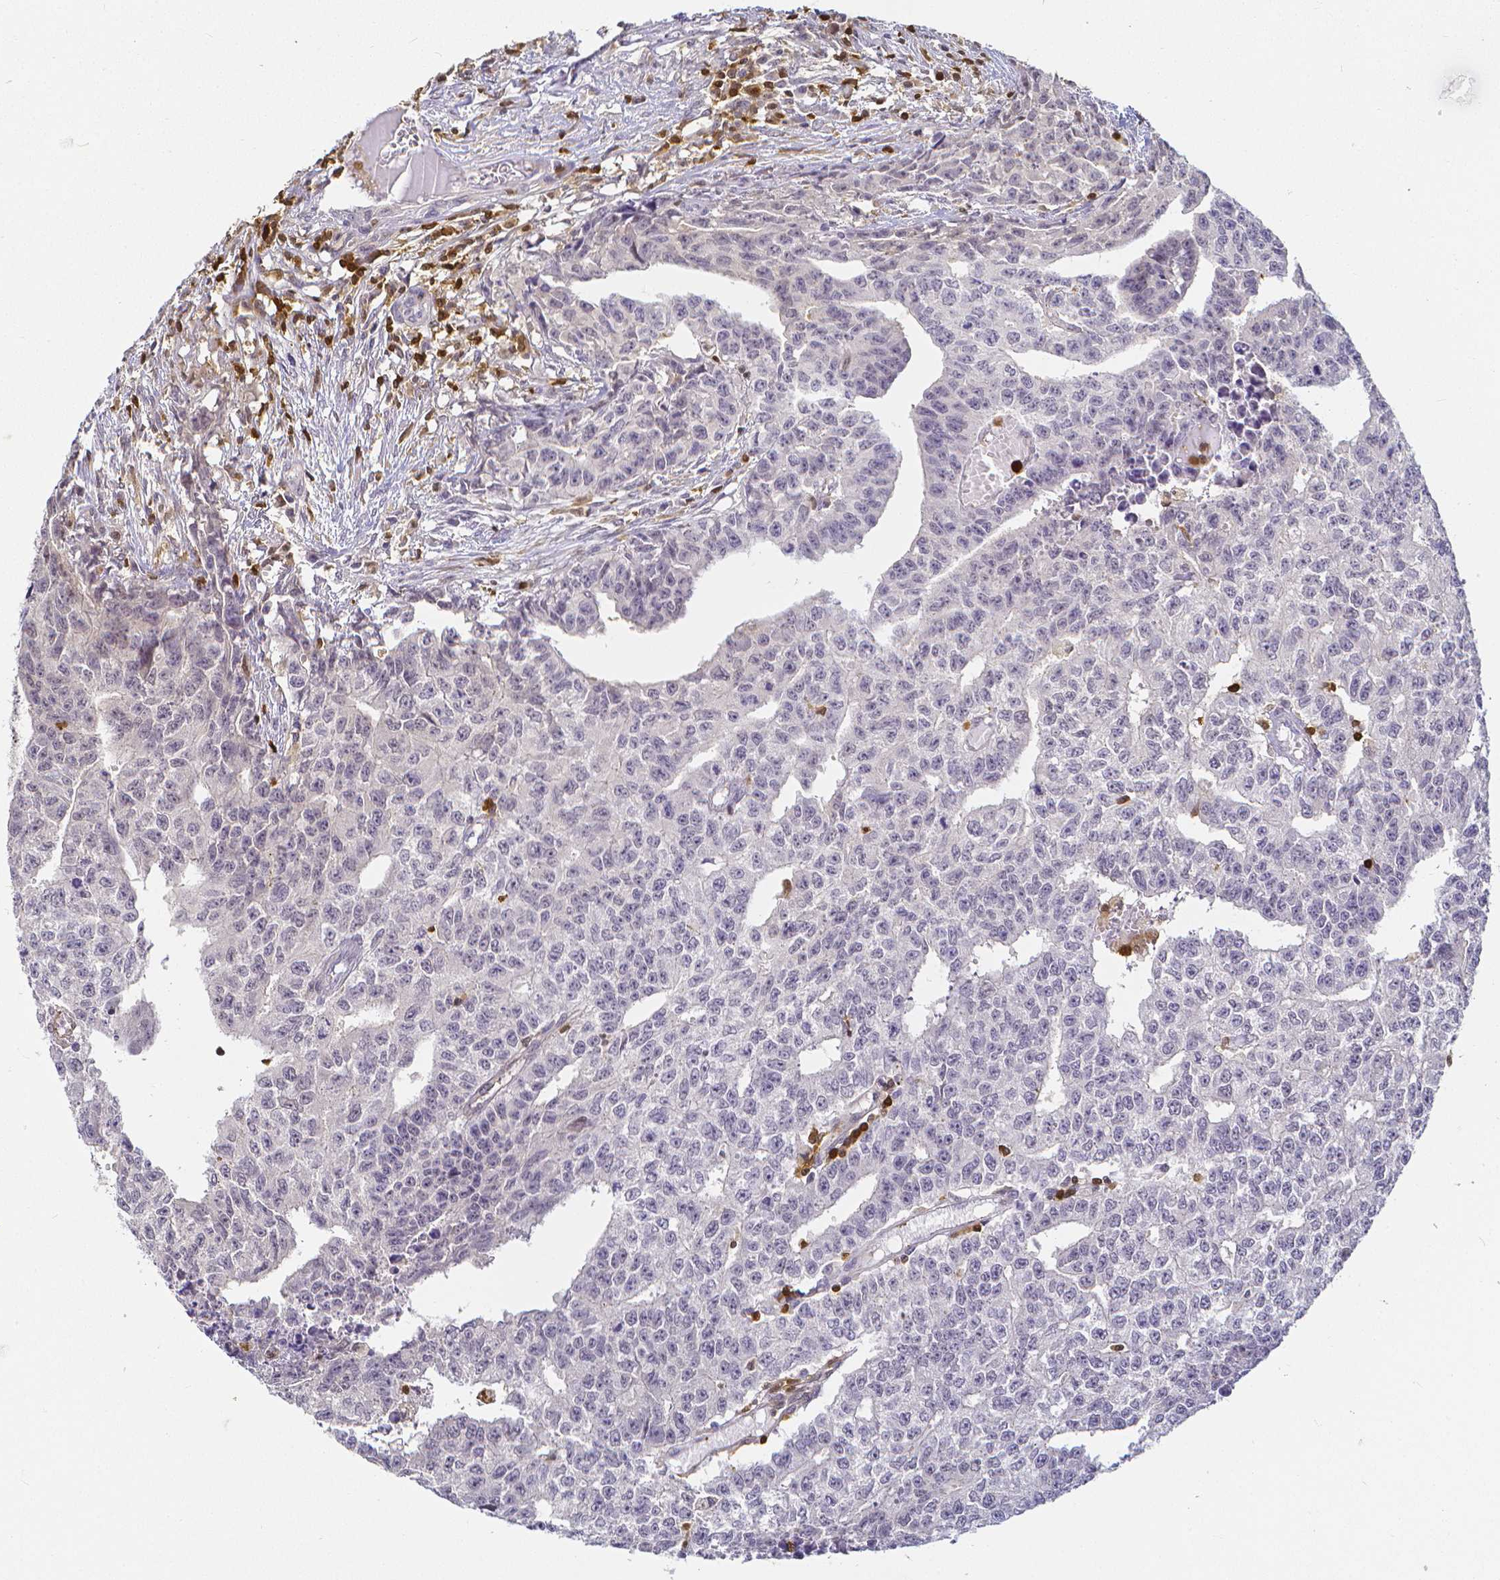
{"staining": {"intensity": "negative", "quantity": "none", "location": "none"}, "tissue": "testis cancer", "cell_type": "Tumor cells", "image_type": "cancer", "snomed": [{"axis": "morphology", "description": "Carcinoma, Embryonal, NOS"}, {"axis": "morphology", "description": "Teratoma, malignant, NOS"}, {"axis": "topography", "description": "Testis"}], "caption": "DAB immunohistochemical staining of human malignant teratoma (testis) reveals no significant positivity in tumor cells.", "gene": "COTL1", "patient": {"sex": "male", "age": 24}}